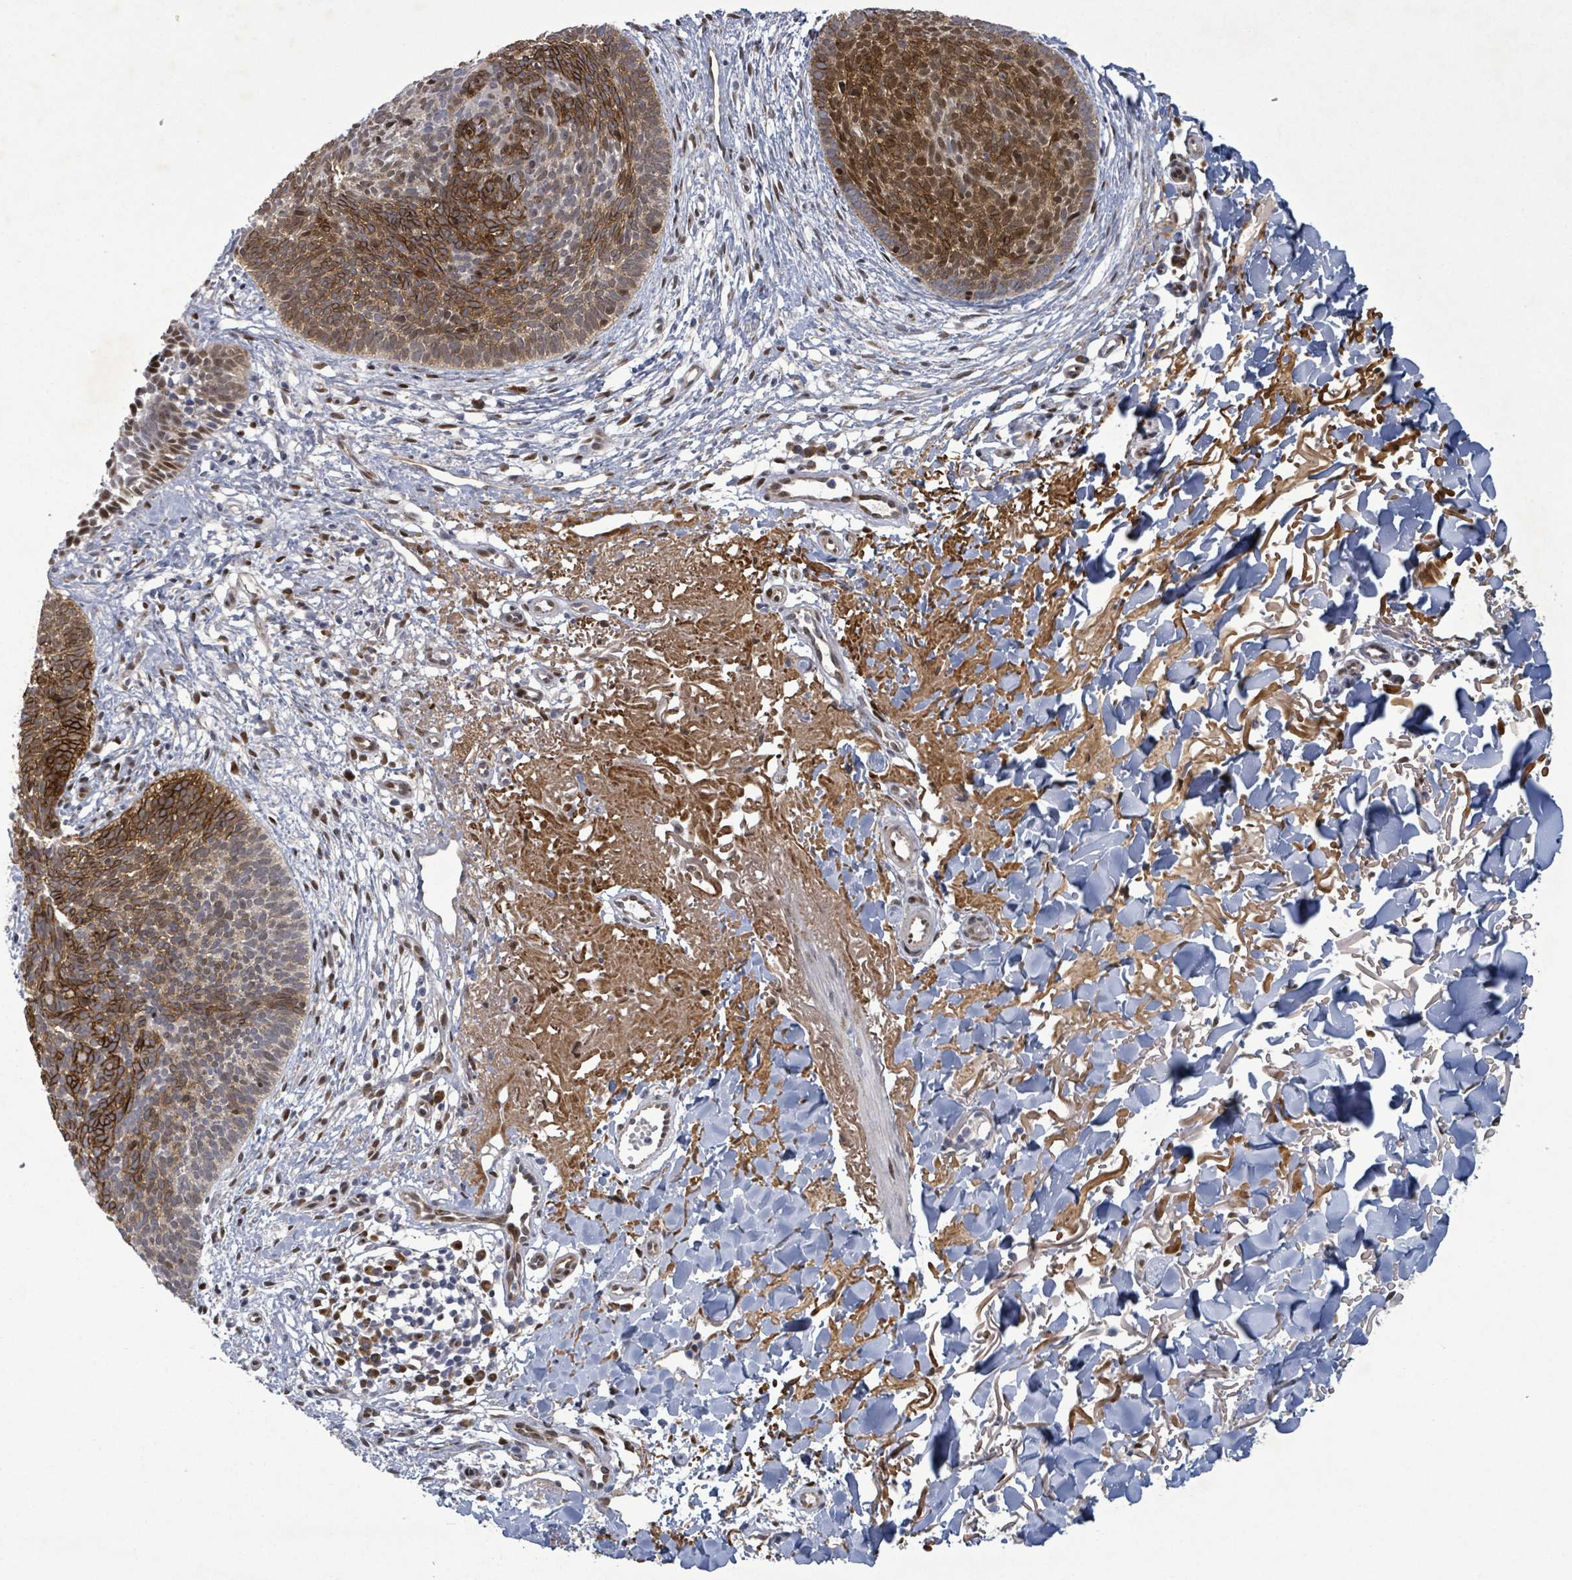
{"staining": {"intensity": "moderate", "quantity": "25%-75%", "location": "cytoplasmic/membranous,nuclear"}, "tissue": "skin cancer", "cell_type": "Tumor cells", "image_type": "cancer", "snomed": [{"axis": "morphology", "description": "Basal cell carcinoma"}, {"axis": "topography", "description": "Skin"}], "caption": "Immunohistochemistry histopathology image of human skin cancer stained for a protein (brown), which shows medium levels of moderate cytoplasmic/membranous and nuclear expression in approximately 25%-75% of tumor cells.", "gene": "TUSC1", "patient": {"sex": "male", "age": 84}}